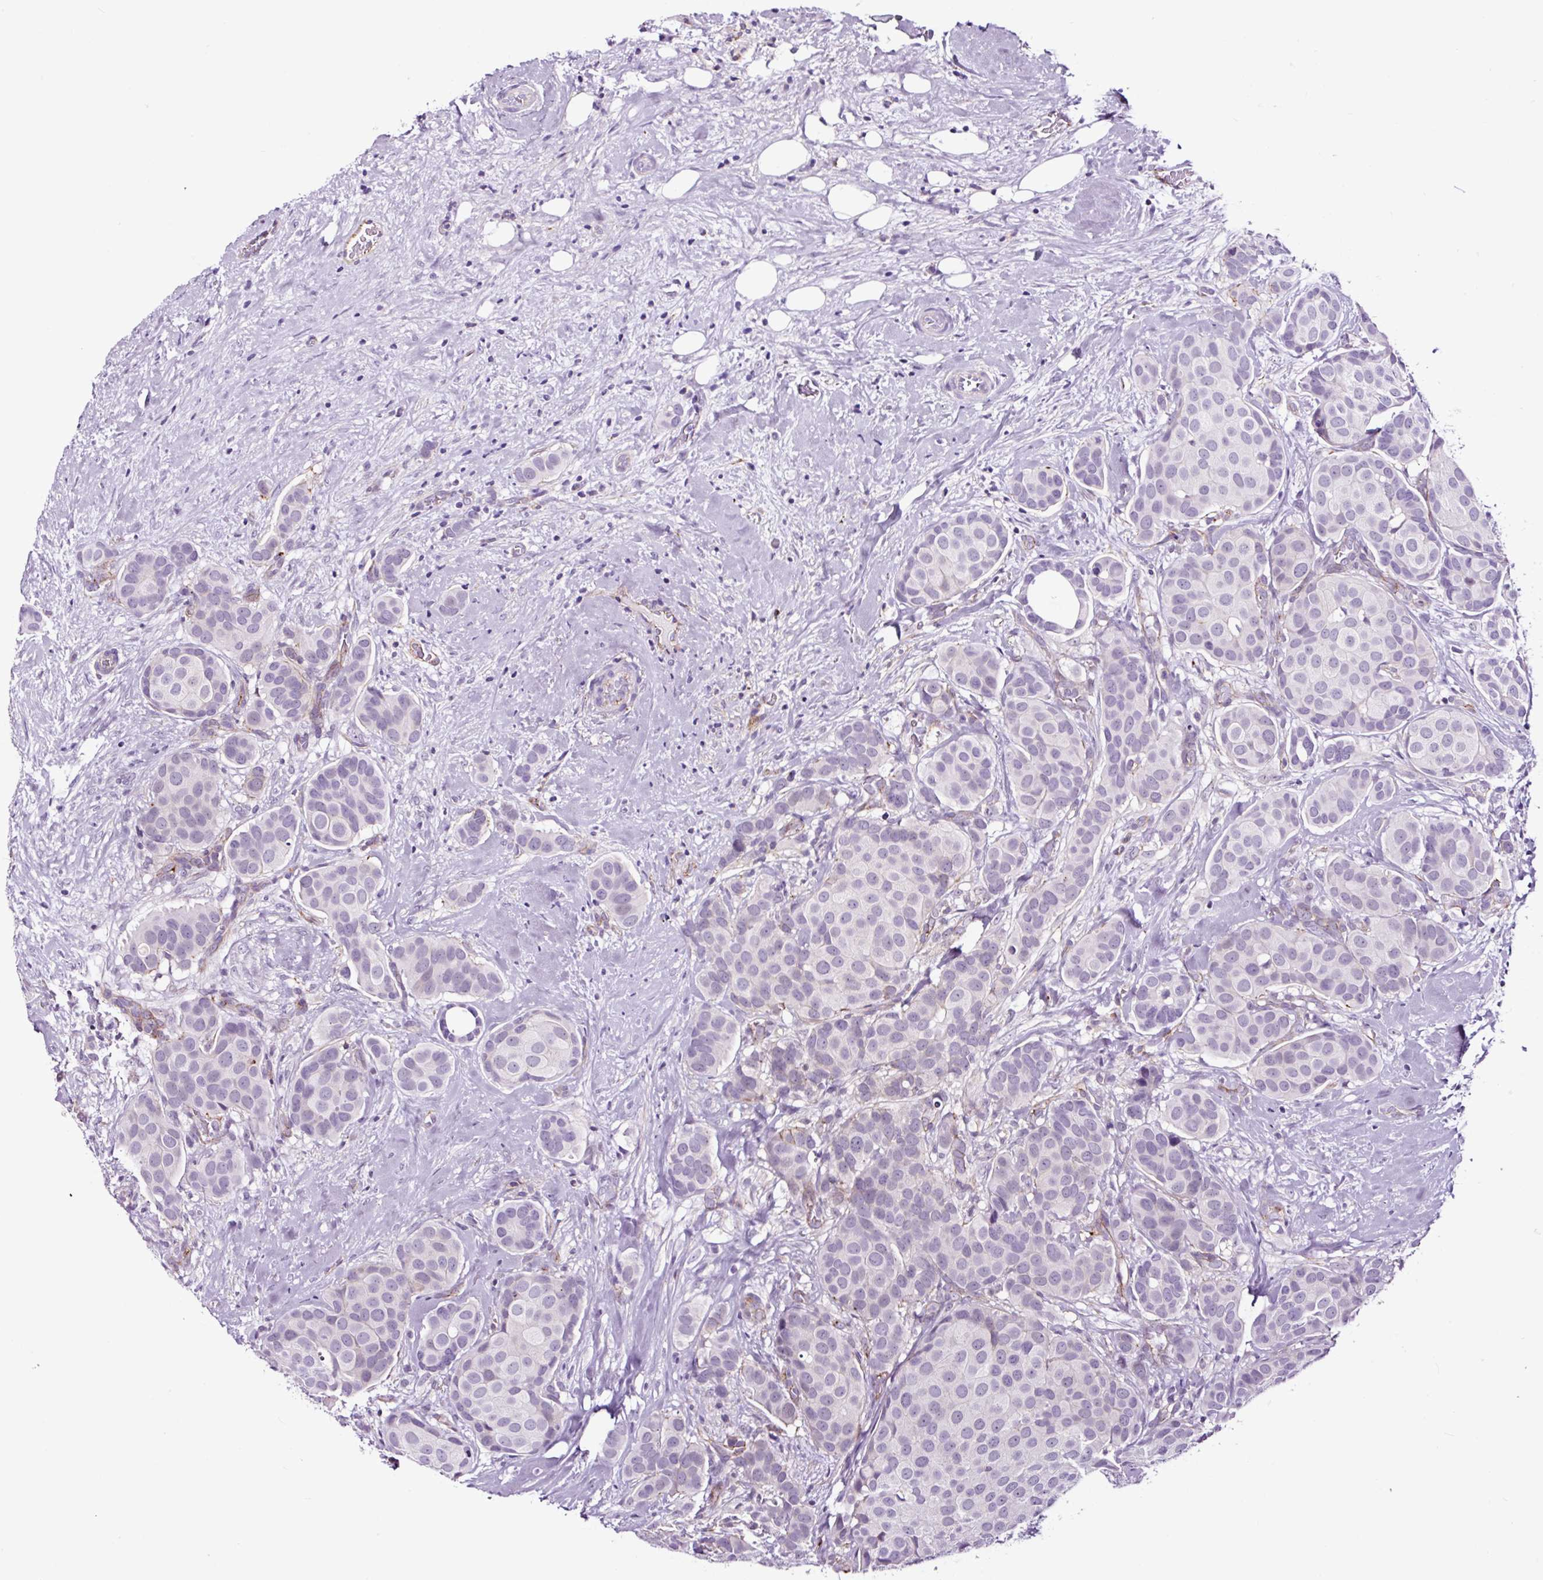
{"staining": {"intensity": "negative", "quantity": "none", "location": "none"}, "tissue": "breast cancer", "cell_type": "Tumor cells", "image_type": "cancer", "snomed": [{"axis": "morphology", "description": "Duct carcinoma"}, {"axis": "topography", "description": "Breast"}], "caption": "A histopathology image of human breast infiltrating ductal carcinoma is negative for staining in tumor cells.", "gene": "TAFA3", "patient": {"sex": "female", "age": 70}}